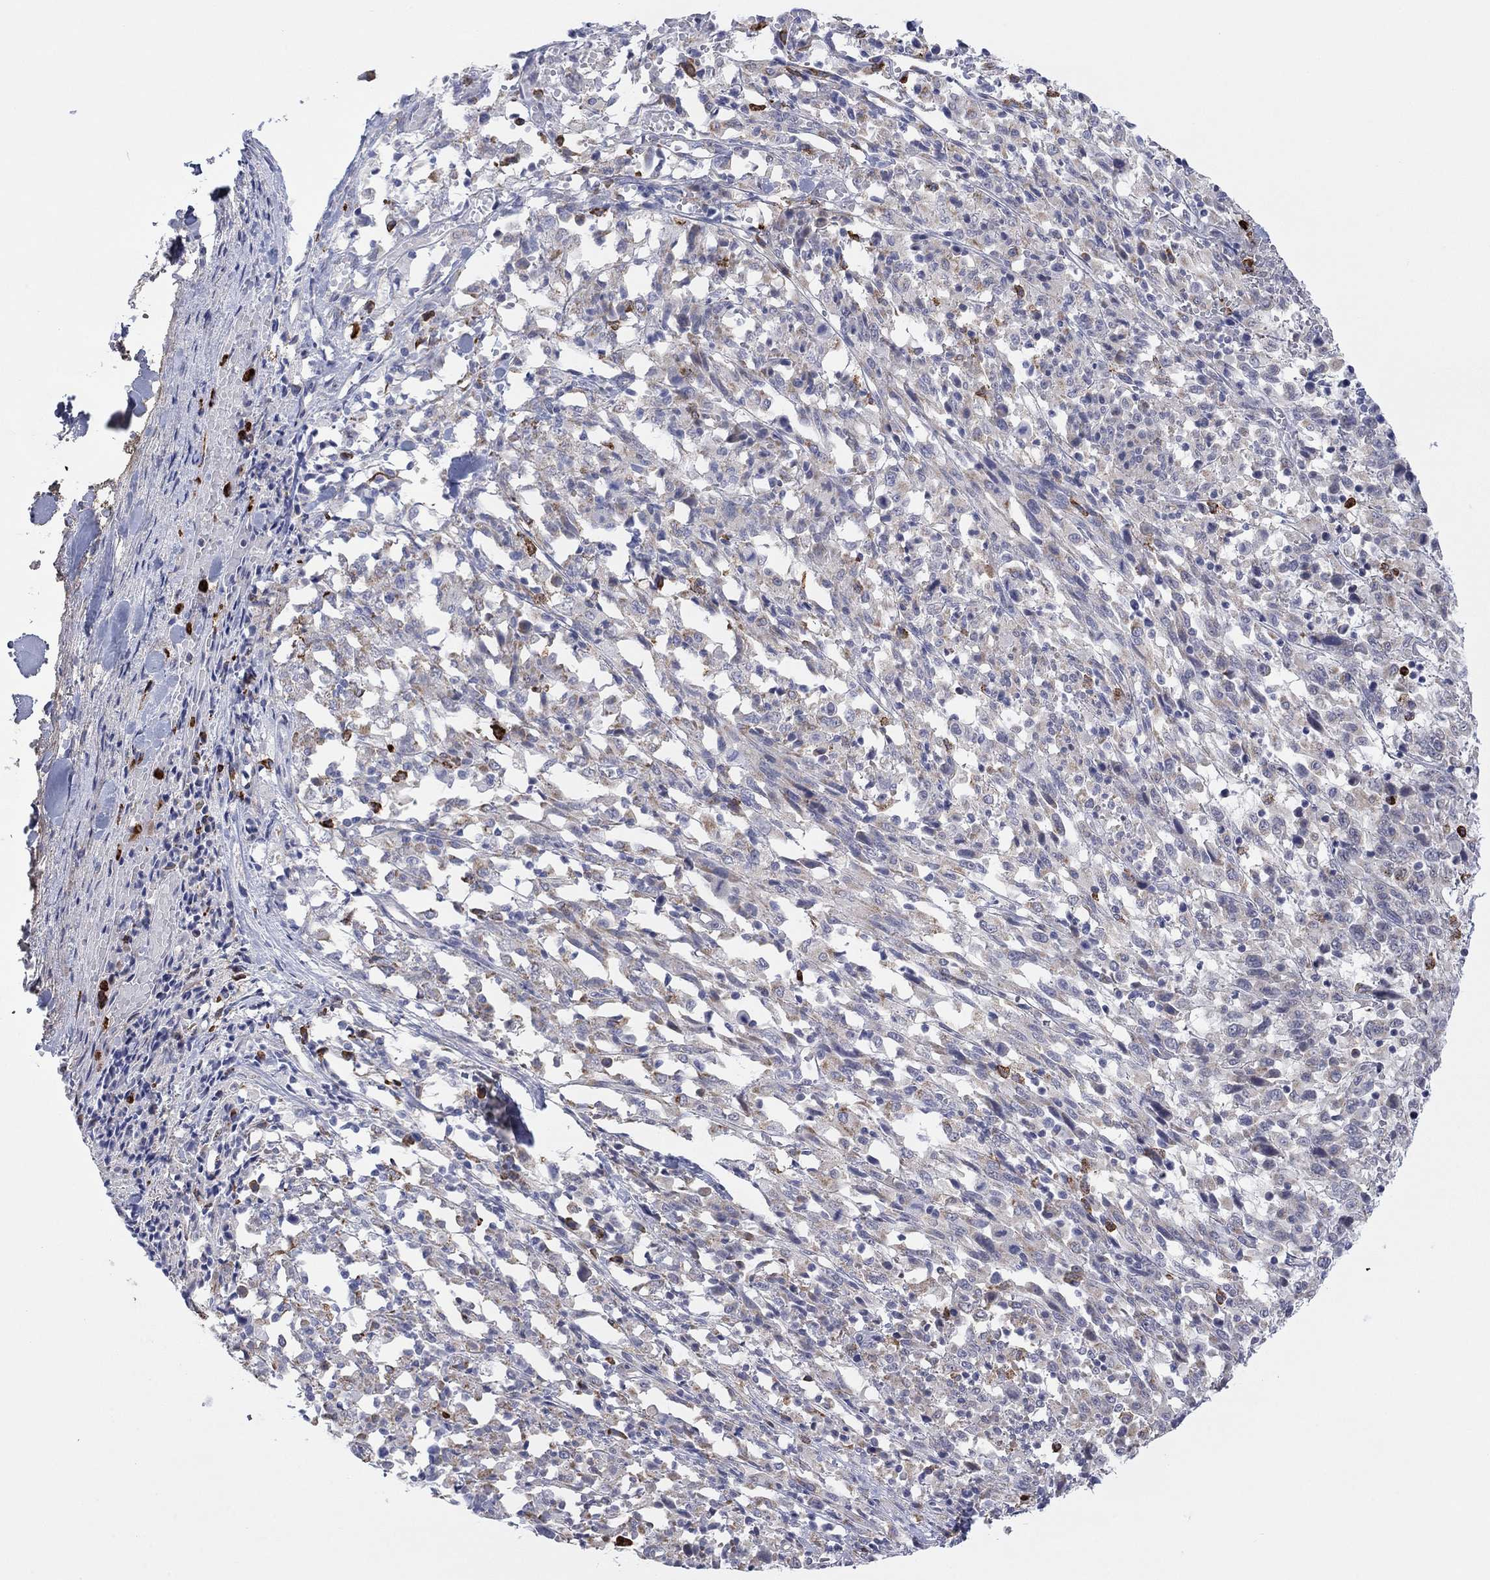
{"staining": {"intensity": "negative", "quantity": "none", "location": "none"}, "tissue": "melanoma", "cell_type": "Tumor cells", "image_type": "cancer", "snomed": [{"axis": "morphology", "description": "Malignant melanoma, NOS"}, {"axis": "topography", "description": "Skin"}], "caption": "A photomicrograph of human melanoma is negative for staining in tumor cells.", "gene": "MTRFR", "patient": {"sex": "female", "age": 91}}